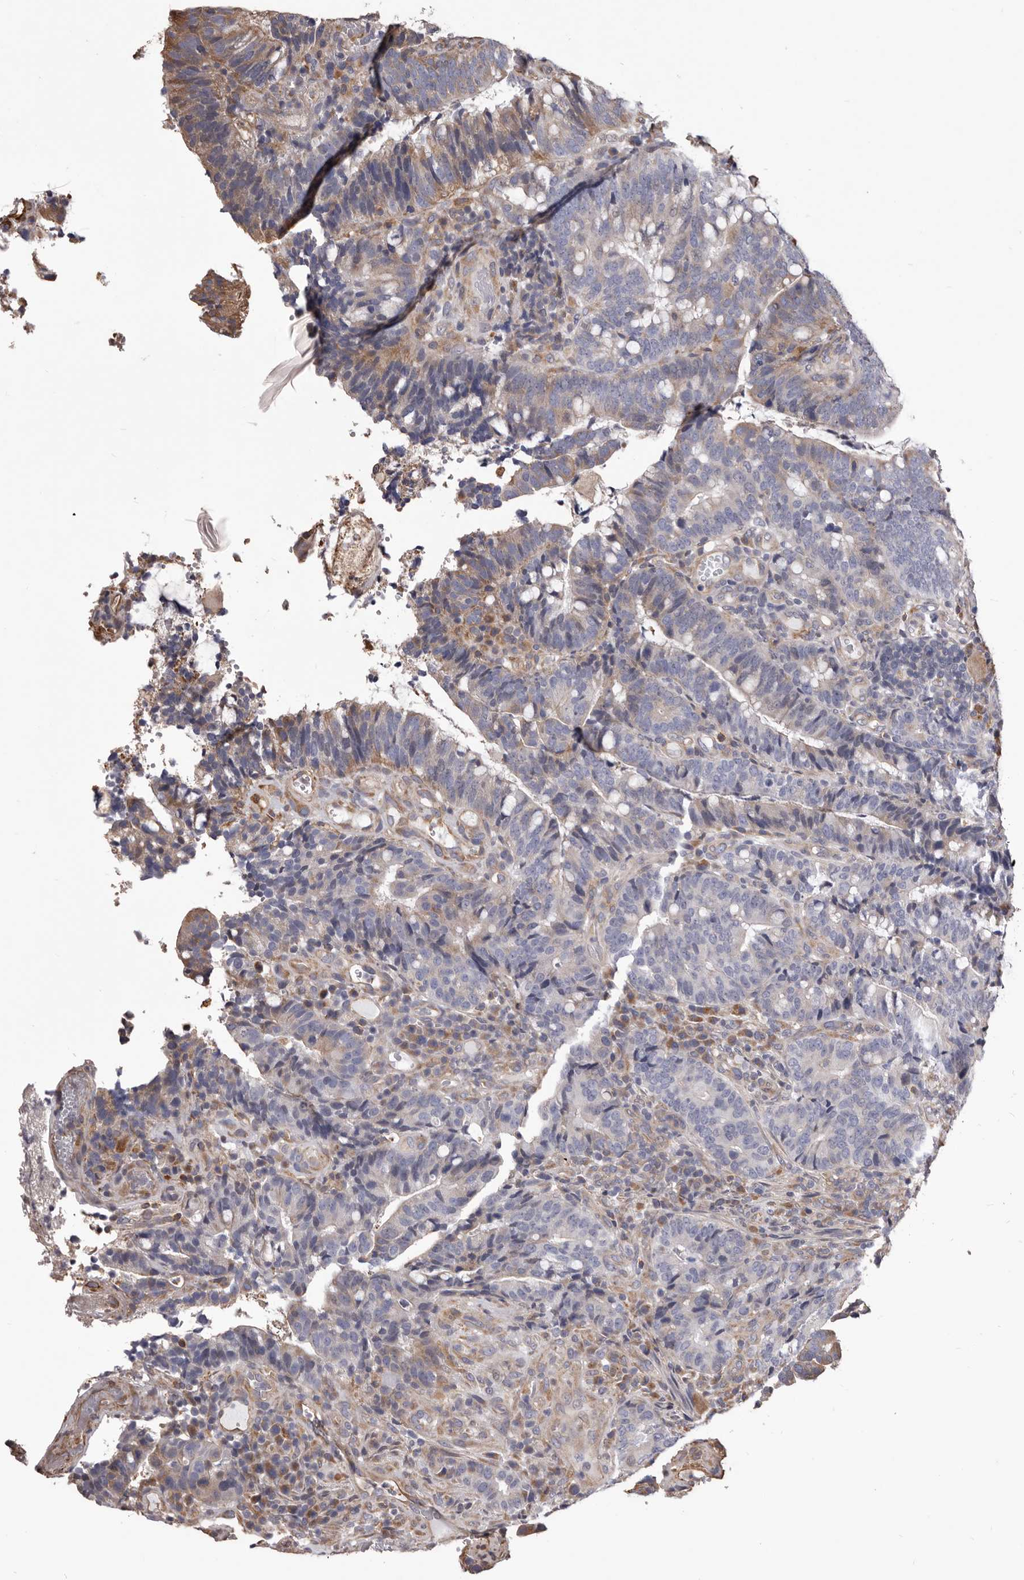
{"staining": {"intensity": "negative", "quantity": "none", "location": "none"}, "tissue": "colorectal cancer", "cell_type": "Tumor cells", "image_type": "cancer", "snomed": [{"axis": "morphology", "description": "Adenocarcinoma, NOS"}, {"axis": "topography", "description": "Colon"}], "caption": "IHC micrograph of neoplastic tissue: colorectal cancer (adenocarcinoma) stained with DAB exhibits no significant protein expression in tumor cells. The staining was performed using DAB to visualize the protein expression in brown, while the nuclei were stained in blue with hematoxylin (Magnification: 20x).", "gene": "CEP104", "patient": {"sex": "female", "age": 66}}